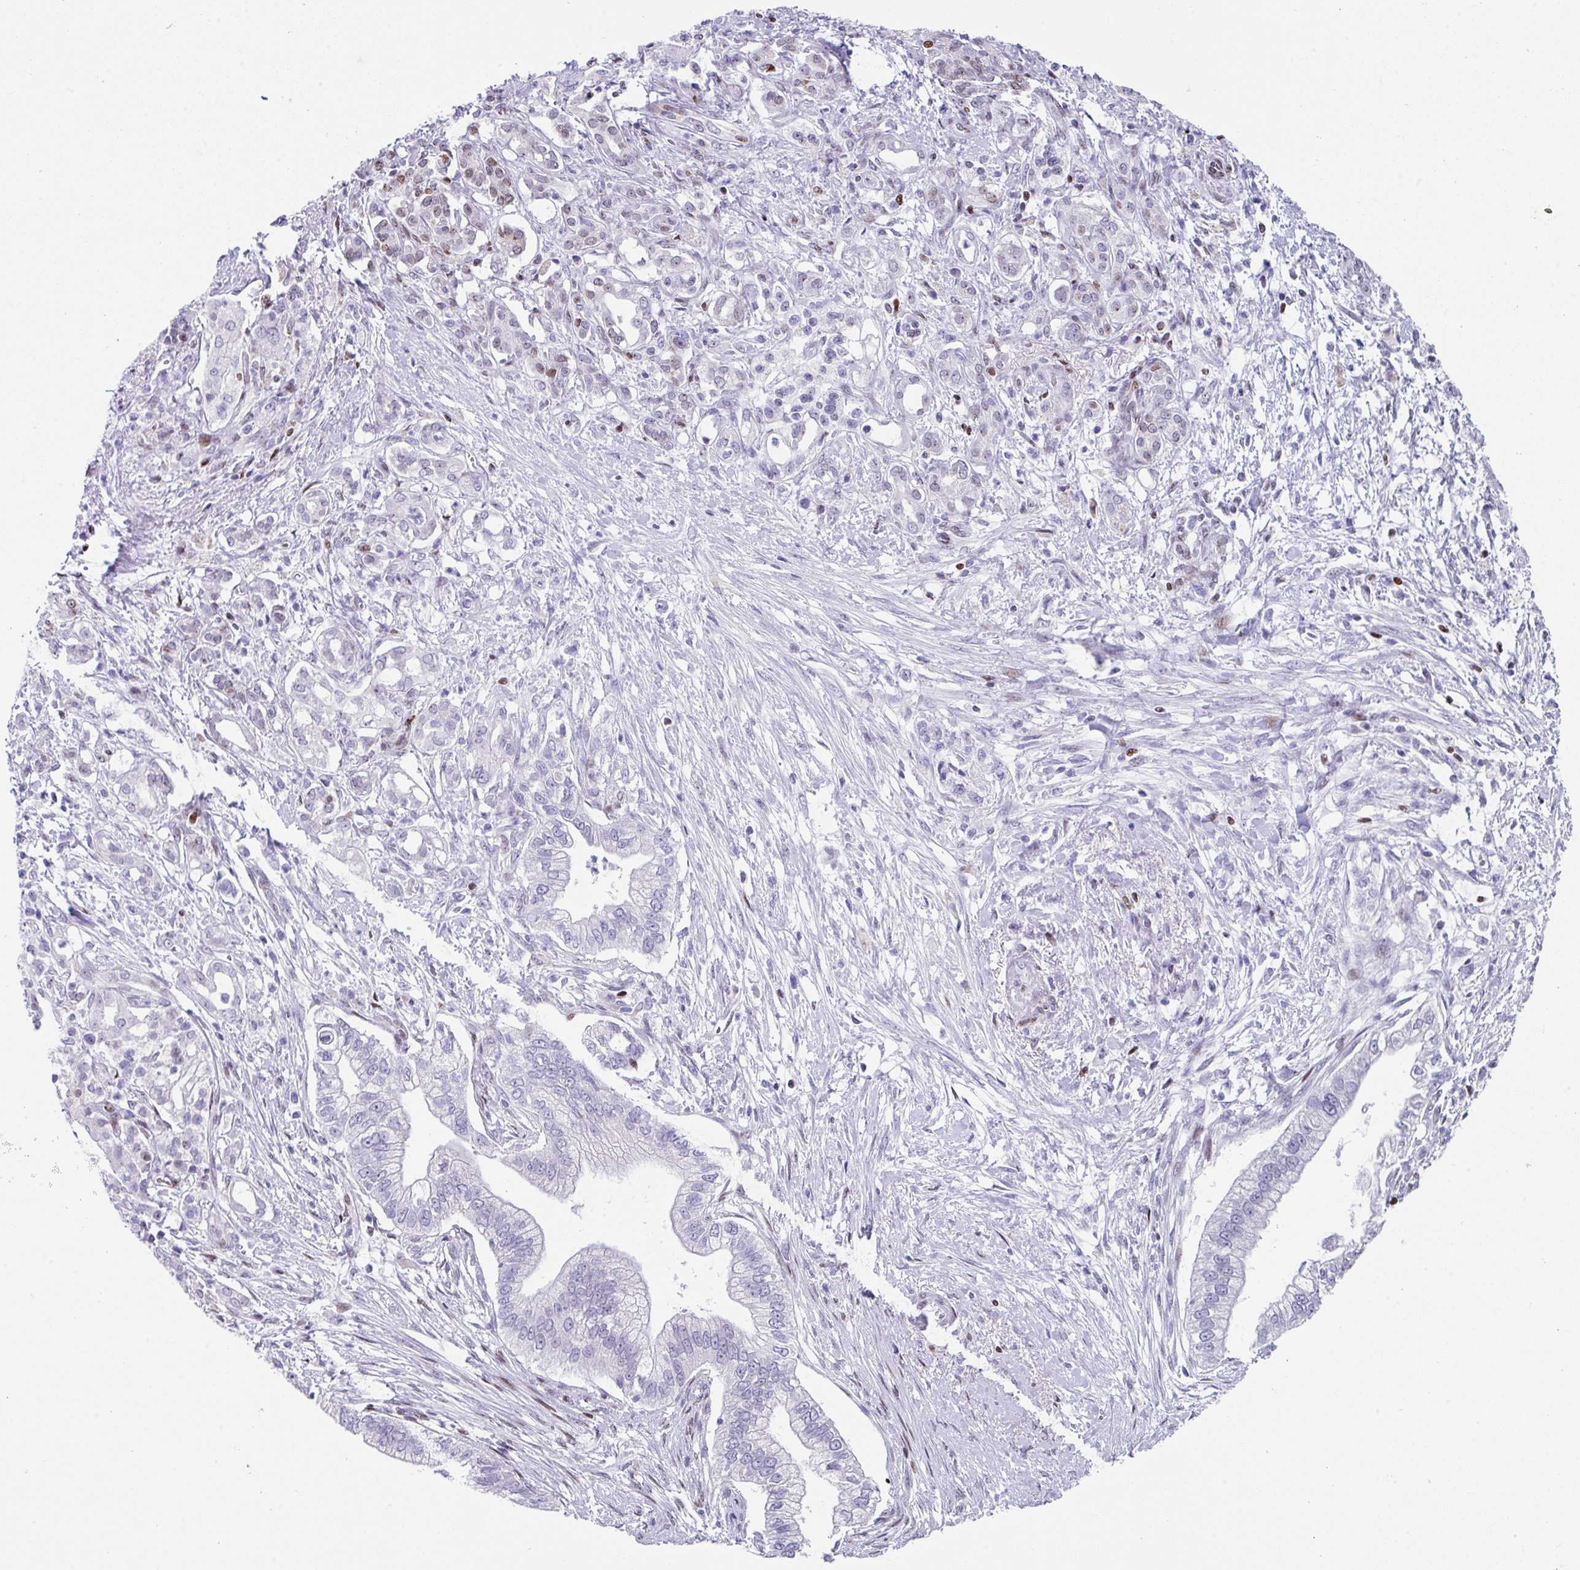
{"staining": {"intensity": "negative", "quantity": "none", "location": "none"}, "tissue": "pancreatic cancer", "cell_type": "Tumor cells", "image_type": "cancer", "snomed": [{"axis": "morphology", "description": "Adenocarcinoma, NOS"}, {"axis": "topography", "description": "Pancreas"}], "caption": "A histopathology image of pancreatic adenocarcinoma stained for a protein exhibits no brown staining in tumor cells. (DAB IHC with hematoxylin counter stain).", "gene": "TCF3", "patient": {"sex": "male", "age": 70}}